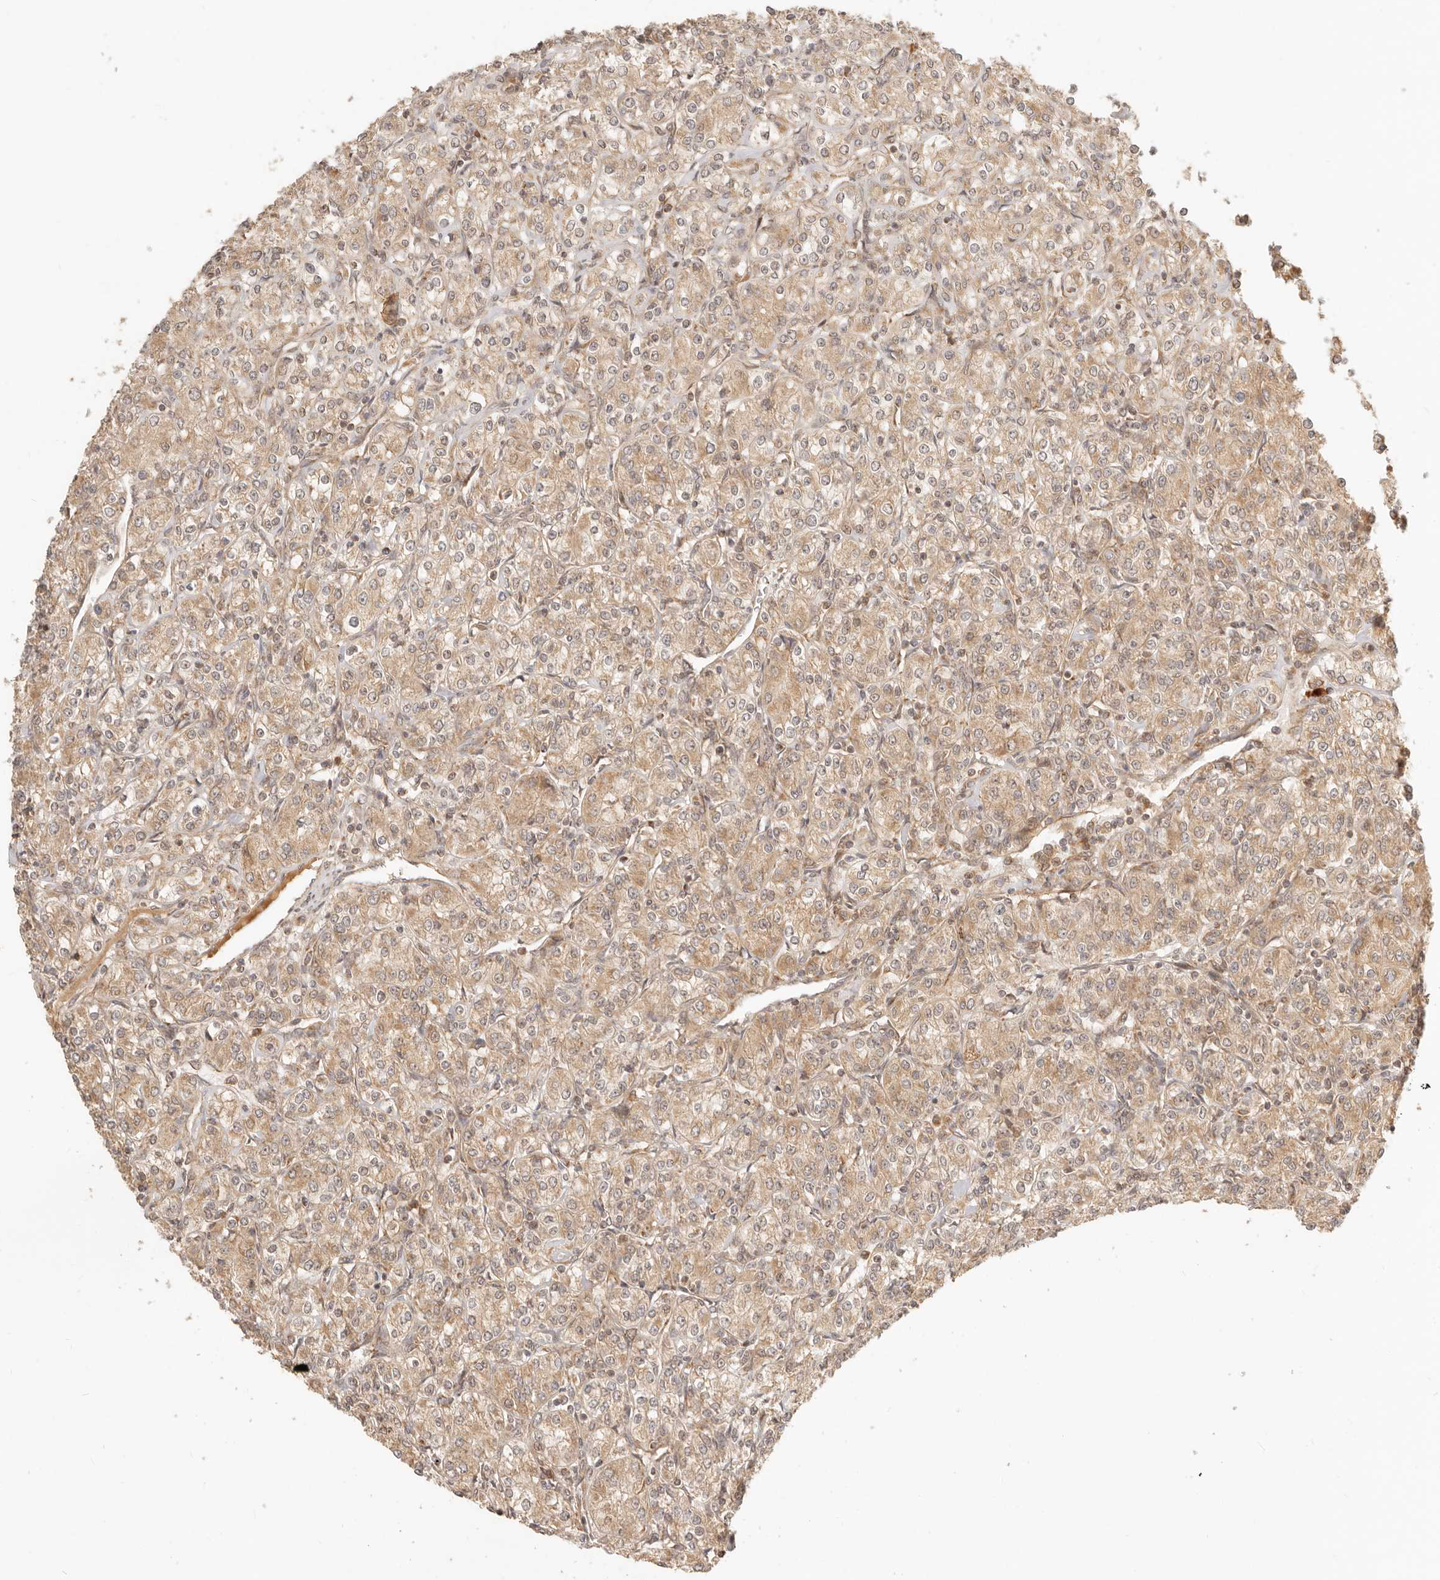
{"staining": {"intensity": "weak", "quantity": ">75%", "location": "cytoplasmic/membranous"}, "tissue": "renal cancer", "cell_type": "Tumor cells", "image_type": "cancer", "snomed": [{"axis": "morphology", "description": "Adenocarcinoma, NOS"}, {"axis": "topography", "description": "Kidney"}], "caption": "Weak cytoplasmic/membranous expression for a protein is seen in about >75% of tumor cells of renal cancer (adenocarcinoma) using immunohistochemistry (IHC).", "gene": "BAALC", "patient": {"sex": "male", "age": 77}}